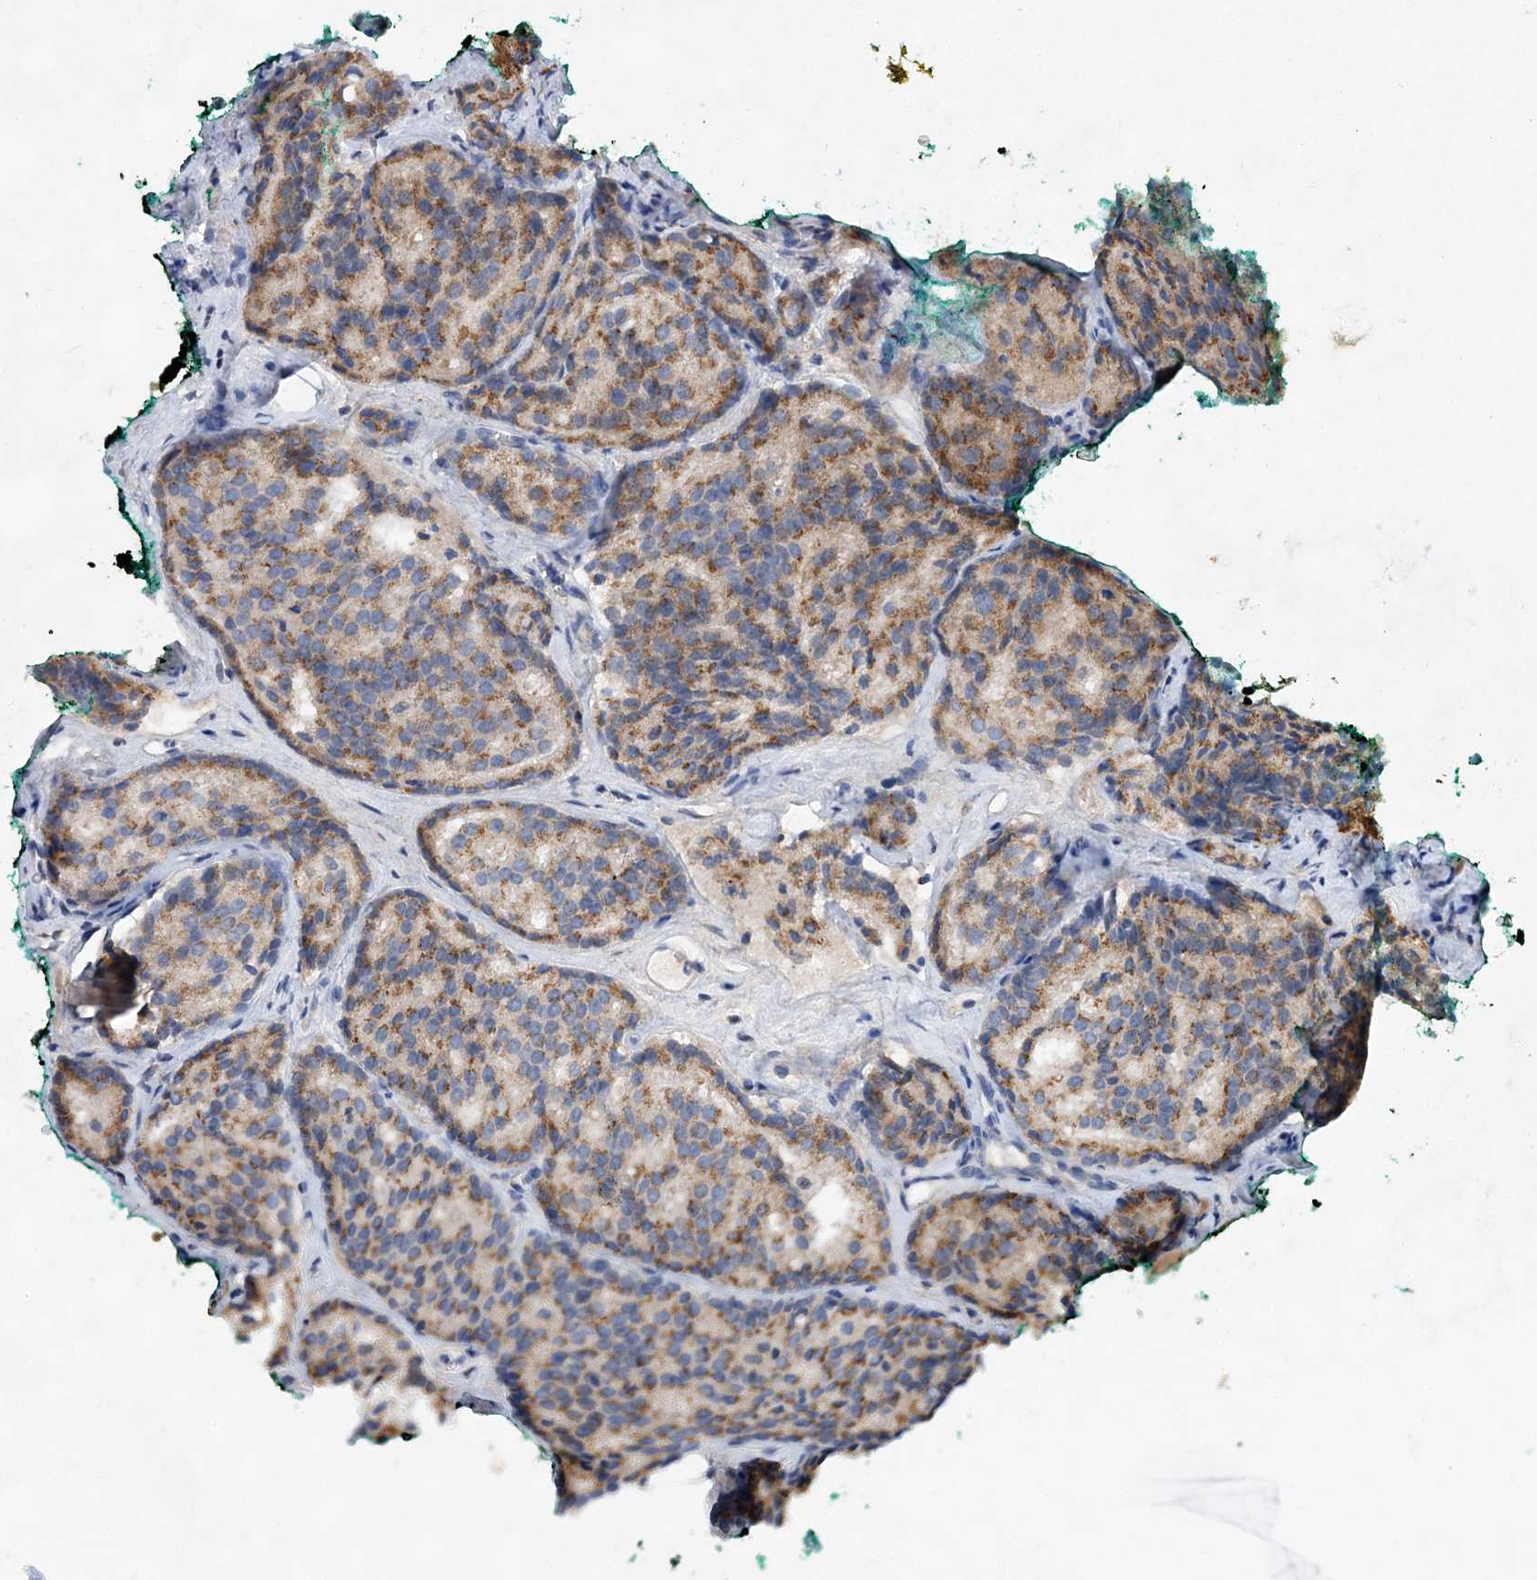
{"staining": {"intensity": "moderate", "quantity": ">75%", "location": "cytoplasmic/membranous"}, "tissue": "prostate cancer", "cell_type": "Tumor cells", "image_type": "cancer", "snomed": [{"axis": "morphology", "description": "Adenocarcinoma, High grade"}, {"axis": "topography", "description": "Prostate"}], "caption": "Adenocarcinoma (high-grade) (prostate) tissue demonstrates moderate cytoplasmic/membranous expression in approximately >75% of tumor cells, visualized by immunohistochemistry.", "gene": "TRAPPC13", "patient": {"sex": "male", "age": 64}}